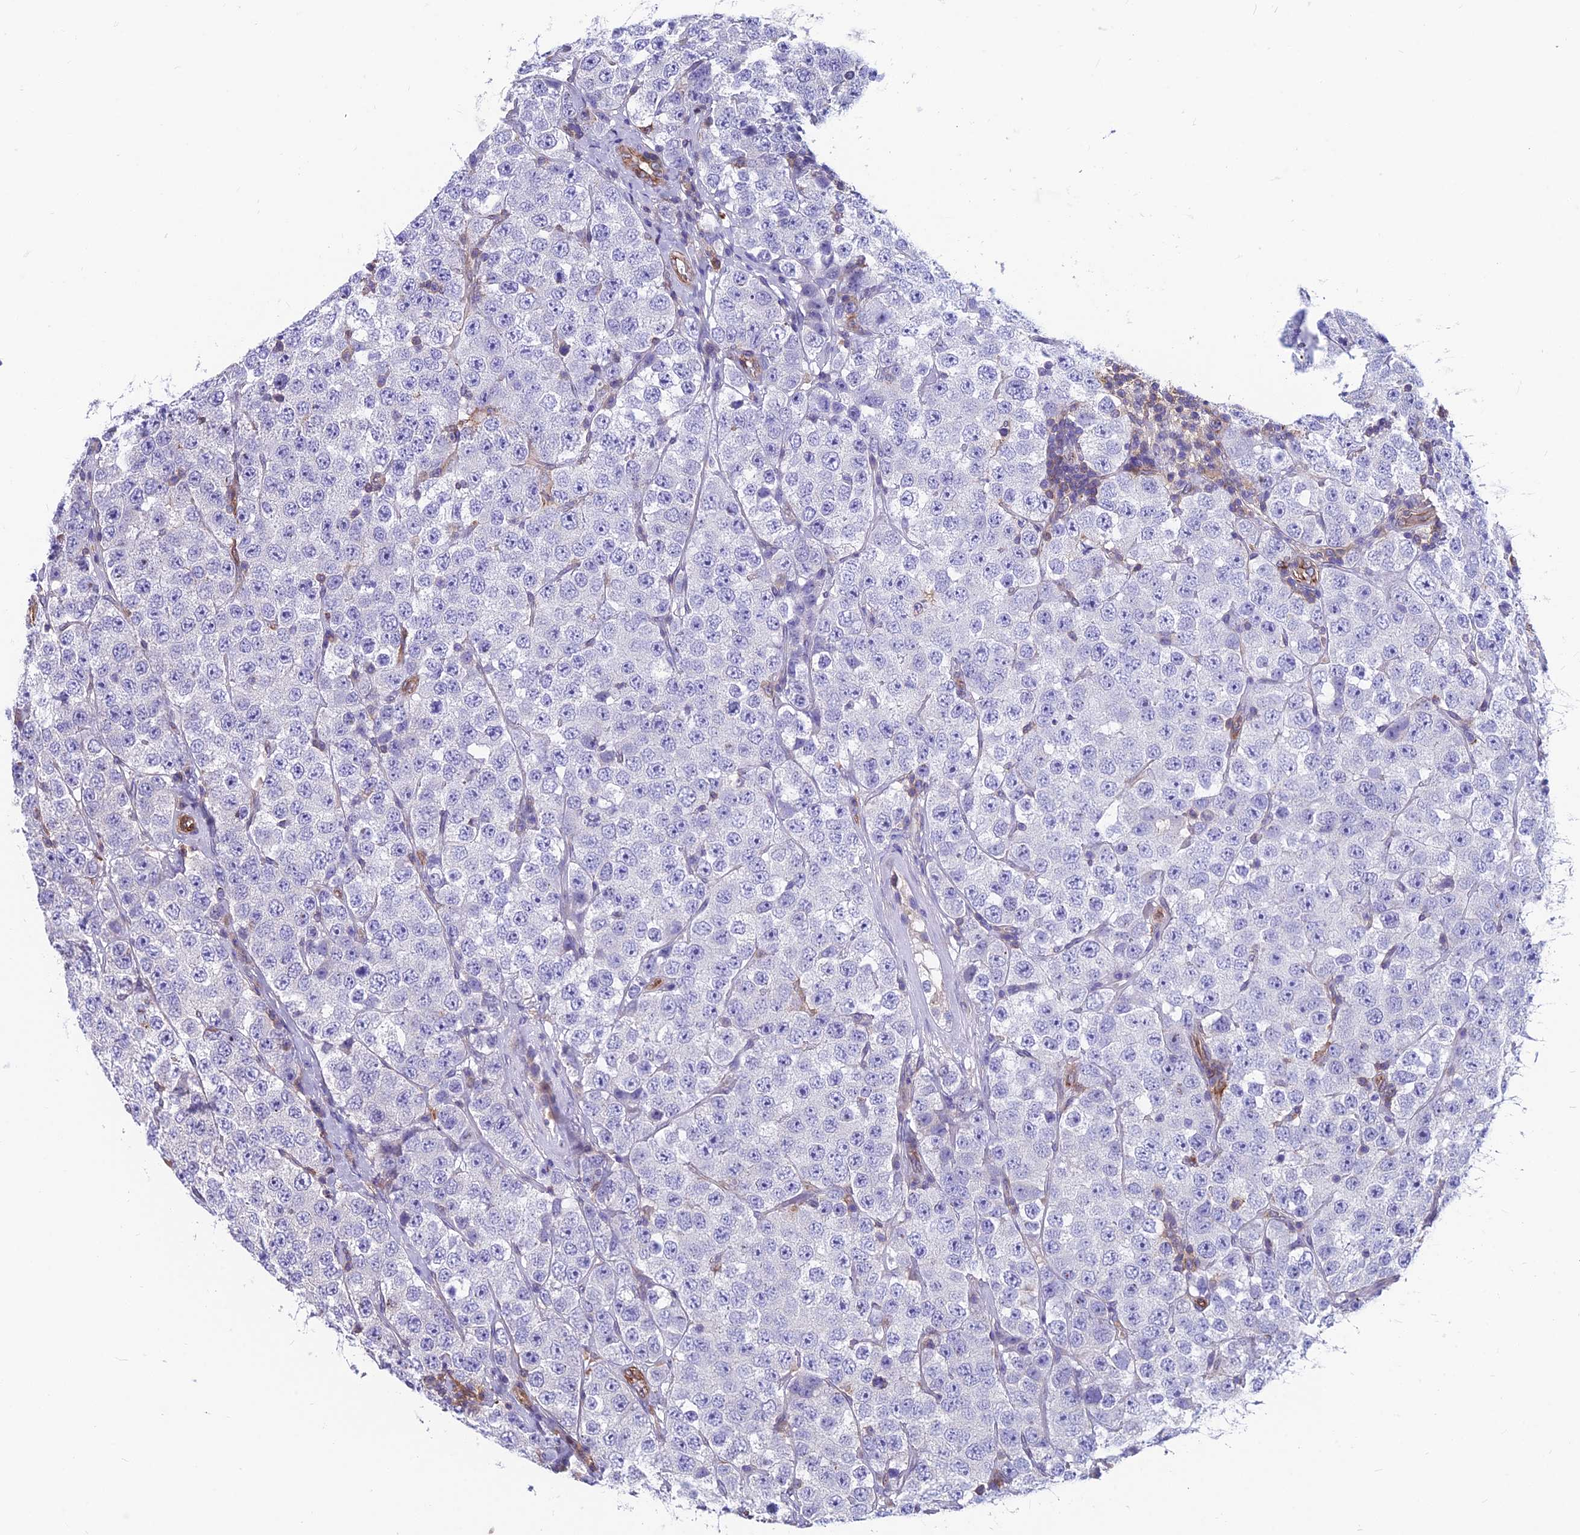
{"staining": {"intensity": "negative", "quantity": "none", "location": "none"}, "tissue": "testis cancer", "cell_type": "Tumor cells", "image_type": "cancer", "snomed": [{"axis": "morphology", "description": "Seminoma, NOS"}, {"axis": "topography", "description": "Testis"}], "caption": "An immunohistochemistry (IHC) photomicrograph of testis seminoma is shown. There is no staining in tumor cells of testis seminoma. (DAB (3,3'-diaminobenzidine) immunohistochemistry, high magnification).", "gene": "RTN4RL1", "patient": {"sex": "male", "age": 28}}